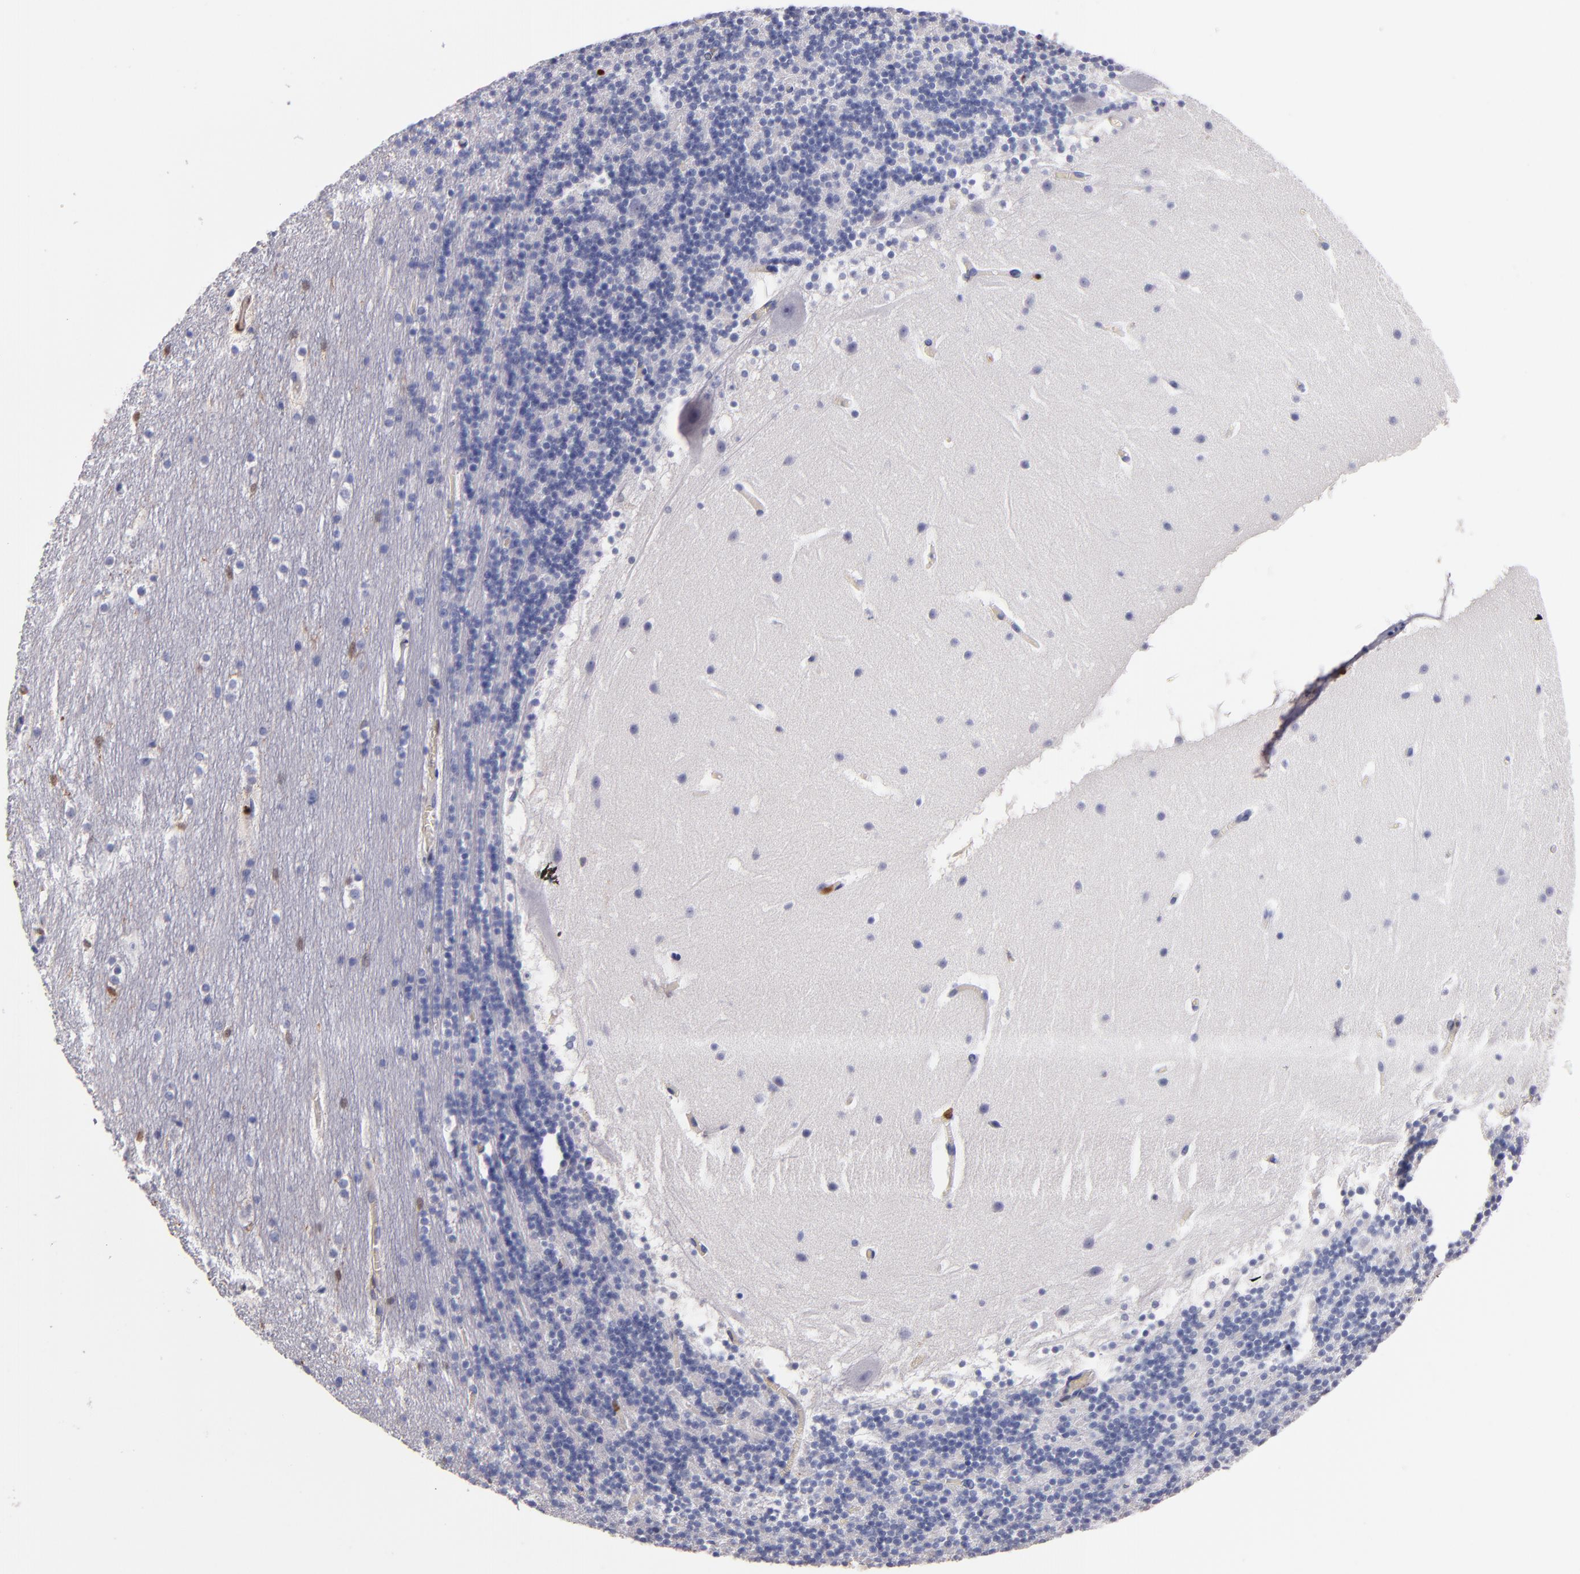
{"staining": {"intensity": "negative", "quantity": "none", "location": "none"}, "tissue": "cerebellum", "cell_type": "Cells in granular layer", "image_type": "normal", "snomed": [{"axis": "morphology", "description": "Normal tissue, NOS"}, {"axis": "topography", "description": "Cerebellum"}], "caption": "Immunohistochemistry micrograph of benign cerebellum stained for a protein (brown), which reveals no staining in cells in granular layer. (Brightfield microscopy of DAB IHC at high magnification).", "gene": "S100A4", "patient": {"sex": "male", "age": 45}}